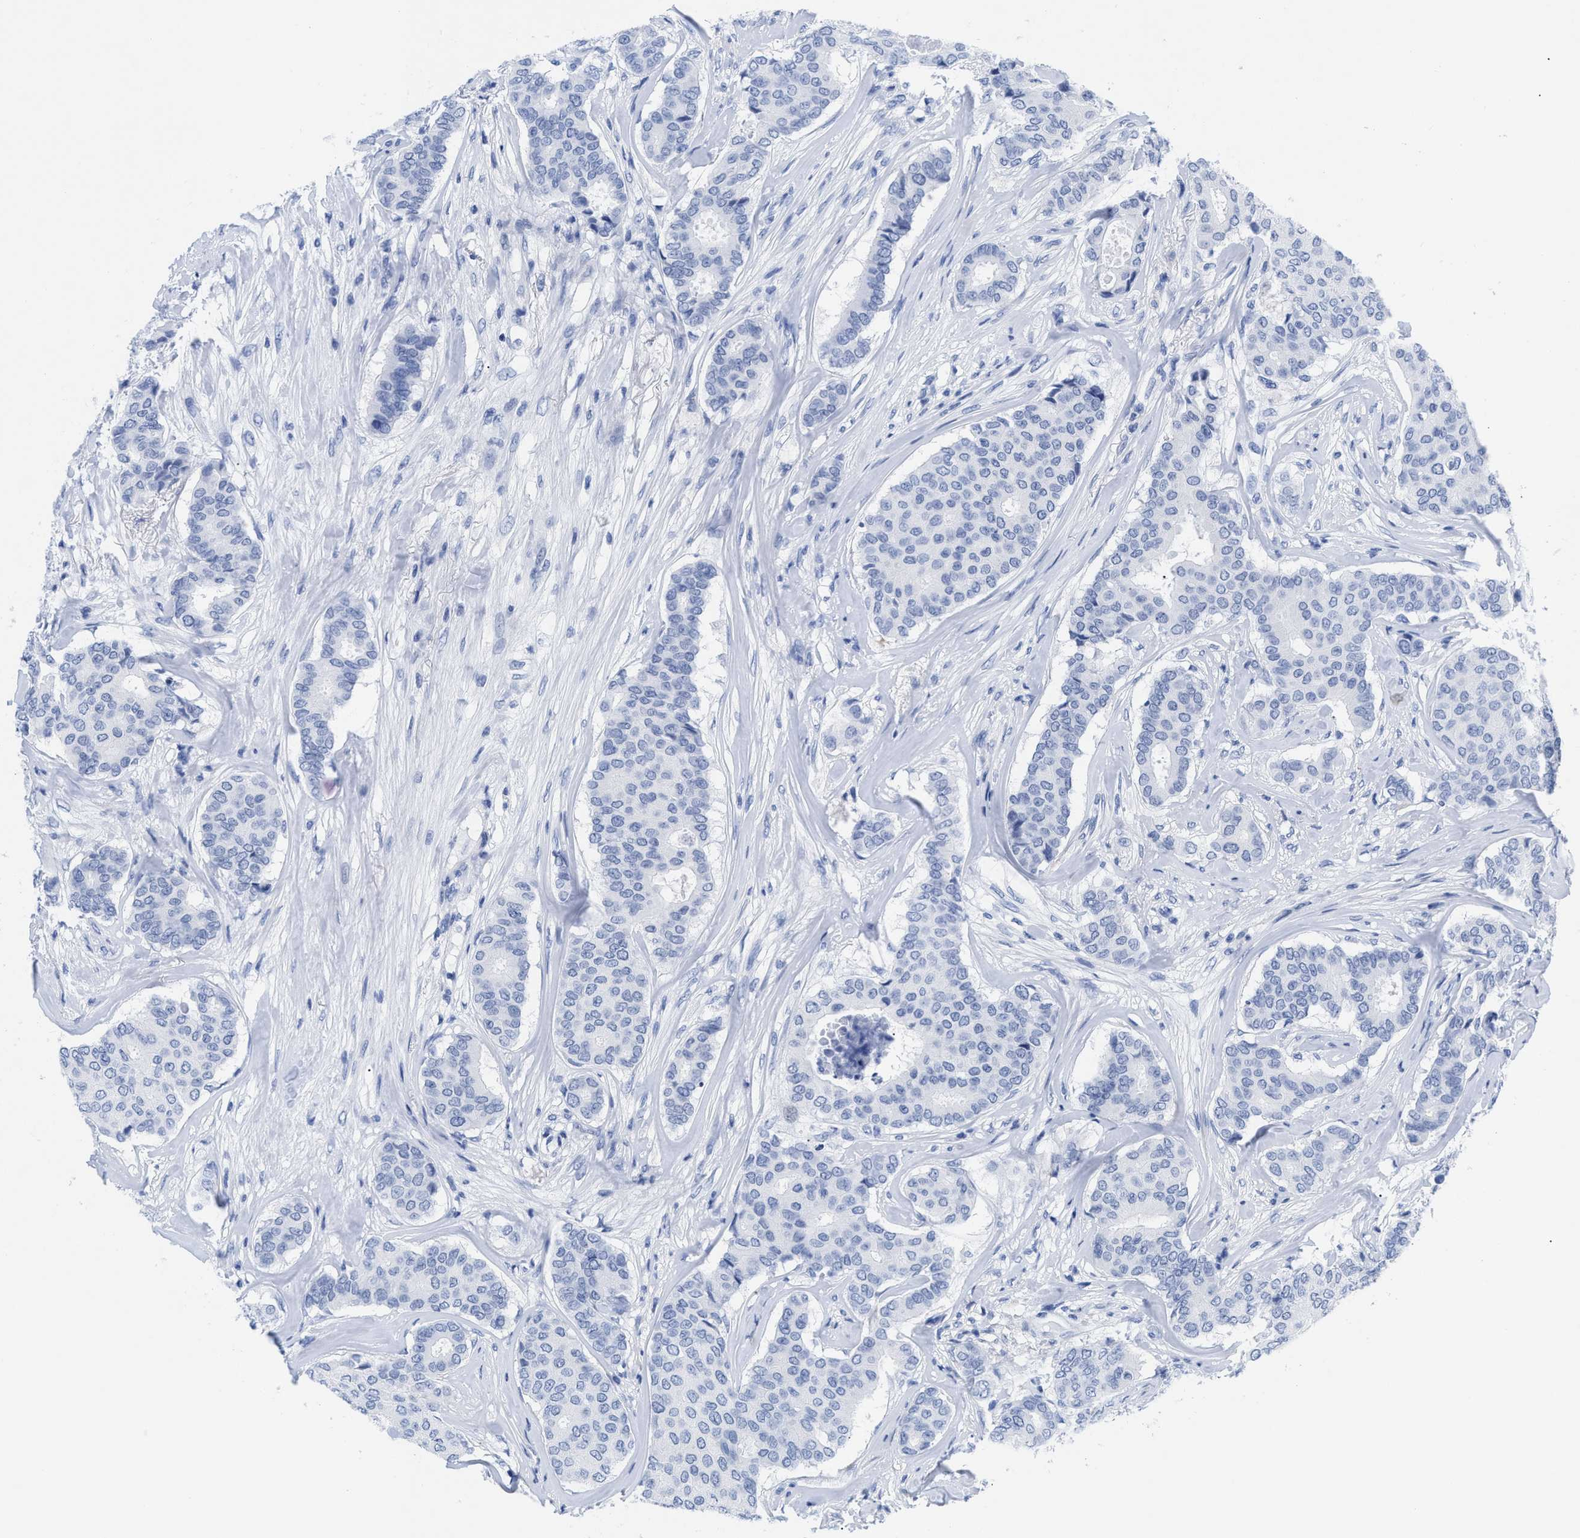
{"staining": {"intensity": "negative", "quantity": "none", "location": "none"}, "tissue": "breast cancer", "cell_type": "Tumor cells", "image_type": "cancer", "snomed": [{"axis": "morphology", "description": "Duct carcinoma"}, {"axis": "topography", "description": "Breast"}], "caption": "This is an IHC histopathology image of human breast cancer (infiltrating ductal carcinoma). There is no expression in tumor cells.", "gene": "DUSP26", "patient": {"sex": "female", "age": 75}}